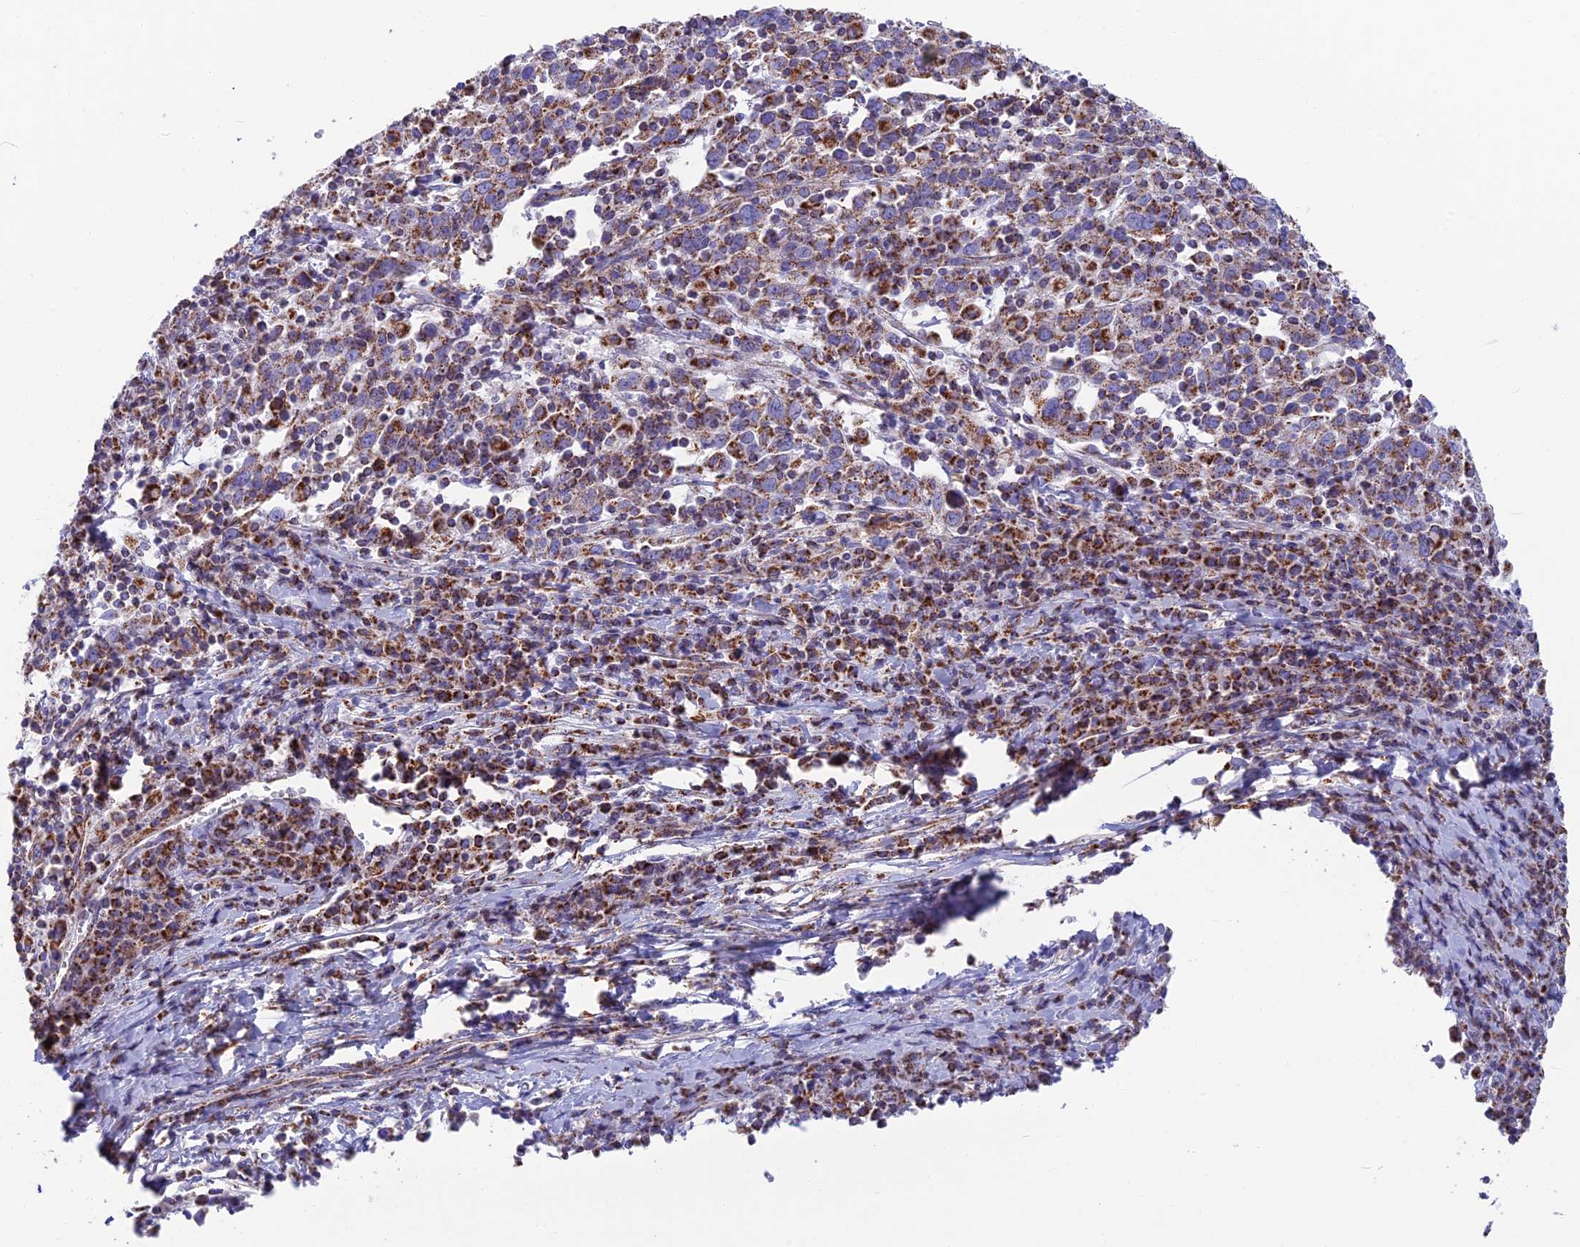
{"staining": {"intensity": "moderate", "quantity": ">75%", "location": "cytoplasmic/membranous"}, "tissue": "cervical cancer", "cell_type": "Tumor cells", "image_type": "cancer", "snomed": [{"axis": "morphology", "description": "Squamous cell carcinoma, NOS"}, {"axis": "topography", "description": "Cervix"}], "caption": "Protein analysis of cervical cancer tissue exhibits moderate cytoplasmic/membranous expression in approximately >75% of tumor cells. Nuclei are stained in blue.", "gene": "CS", "patient": {"sex": "female", "age": 46}}